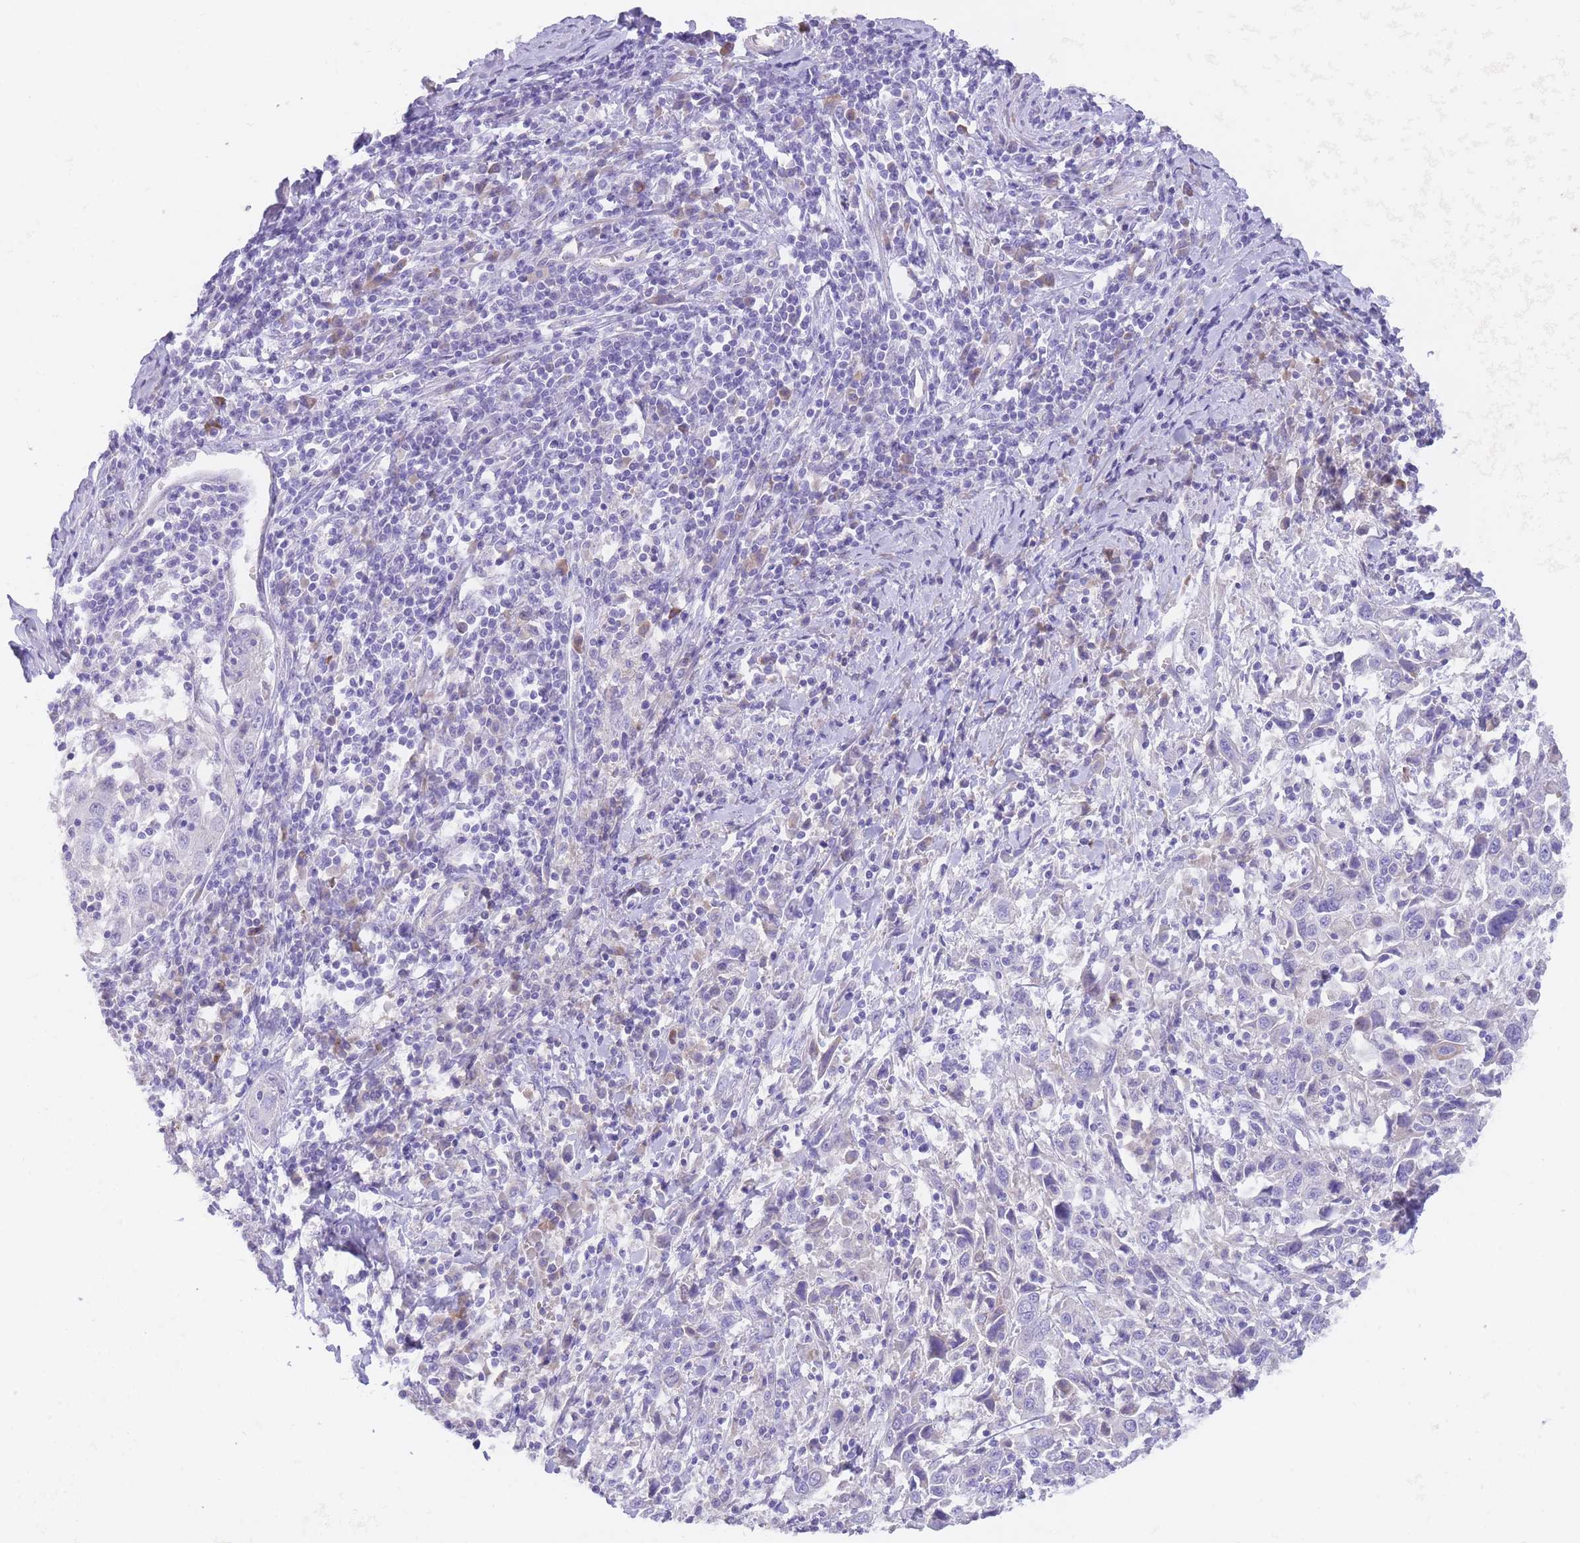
{"staining": {"intensity": "negative", "quantity": "none", "location": "none"}, "tissue": "cervical cancer", "cell_type": "Tumor cells", "image_type": "cancer", "snomed": [{"axis": "morphology", "description": "Squamous cell carcinoma, NOS"}, {"axis": "topography", "description": "Cervix"}], "caption": "This photomicrograph is of cervical squamous cell carcinoma stained with IHC to label a protein in brown with the nuclei are counter-stained blue. There is no expression in tumor cells.", "gene": "QTRT1", "patient": {"sex": "female", "age": 46}}